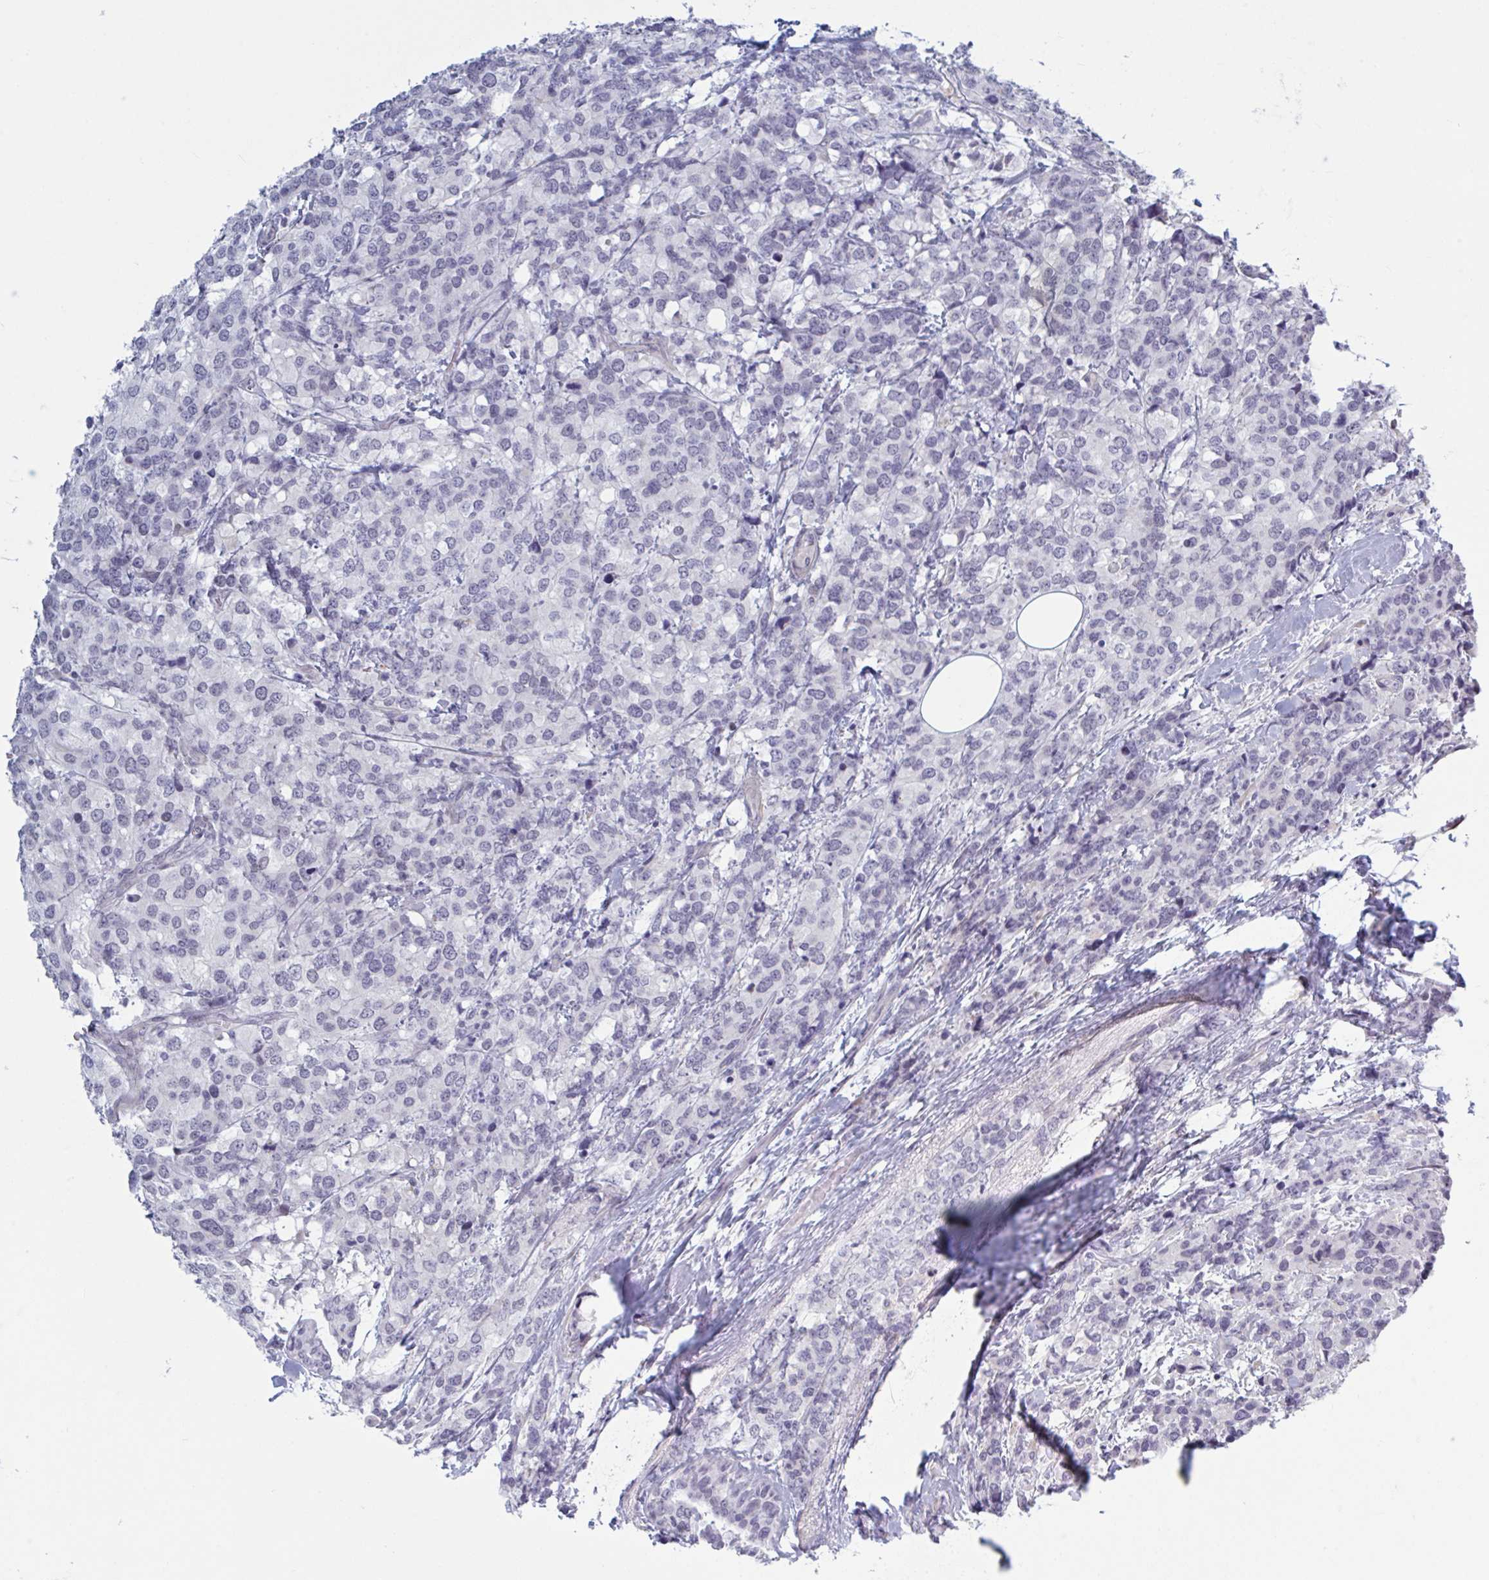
{"staining": {"intensity": "negative", "quantity": "none", "location": "none"}, "tissue": "breast cancer", "cell_type": "Tumor cells", "image_type": "cancer", "snomed": [{"axis": "morphology", "description": "Lobular carcinoma"}, {"axis": "topography", "description": "Breast"}], "caption": "There is no significant expression in tumor cells of breast cancer.", "gene": "TCEAL8", "patient": {"sex": "female", "age": 59}}